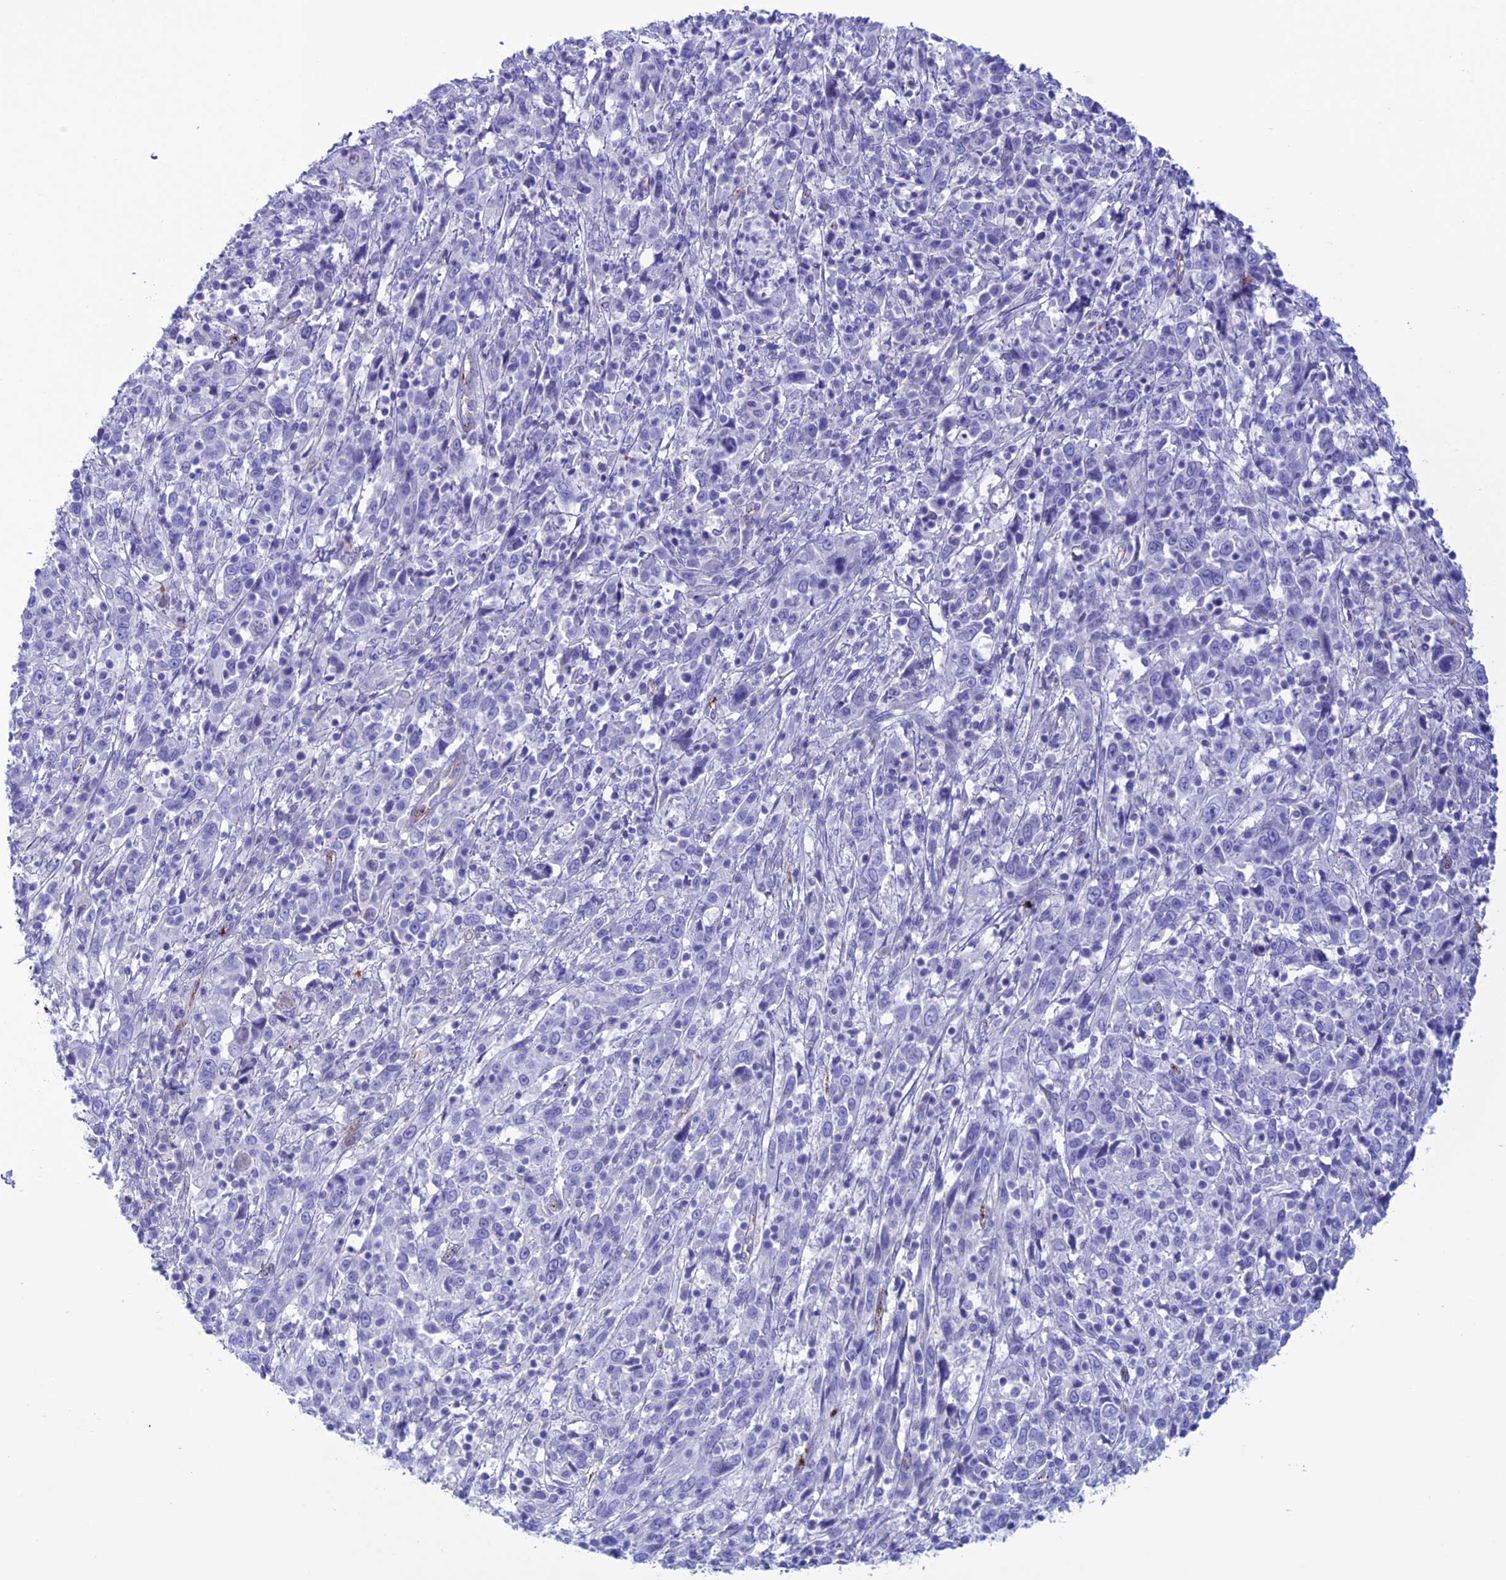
{"staining": {"intensity": "negative", "quantity": "none", "location": "none"}, "tissue": "cervical cancer", "cell_type": "Tumor cells", "image_type": "cancer", "snomed": [{"axis": "morphology", "description": "Squamous cell carcinoma, NOS"}, {"axis": "topography", "description": "Cervix"}], "caption": "Cervical cancer (squamous cell carcinoma) stained for a protein using IHC displays no staining tumor cells.", "gene": "CDC42EP5", "patient": {"sex": "female", "age": 46}}